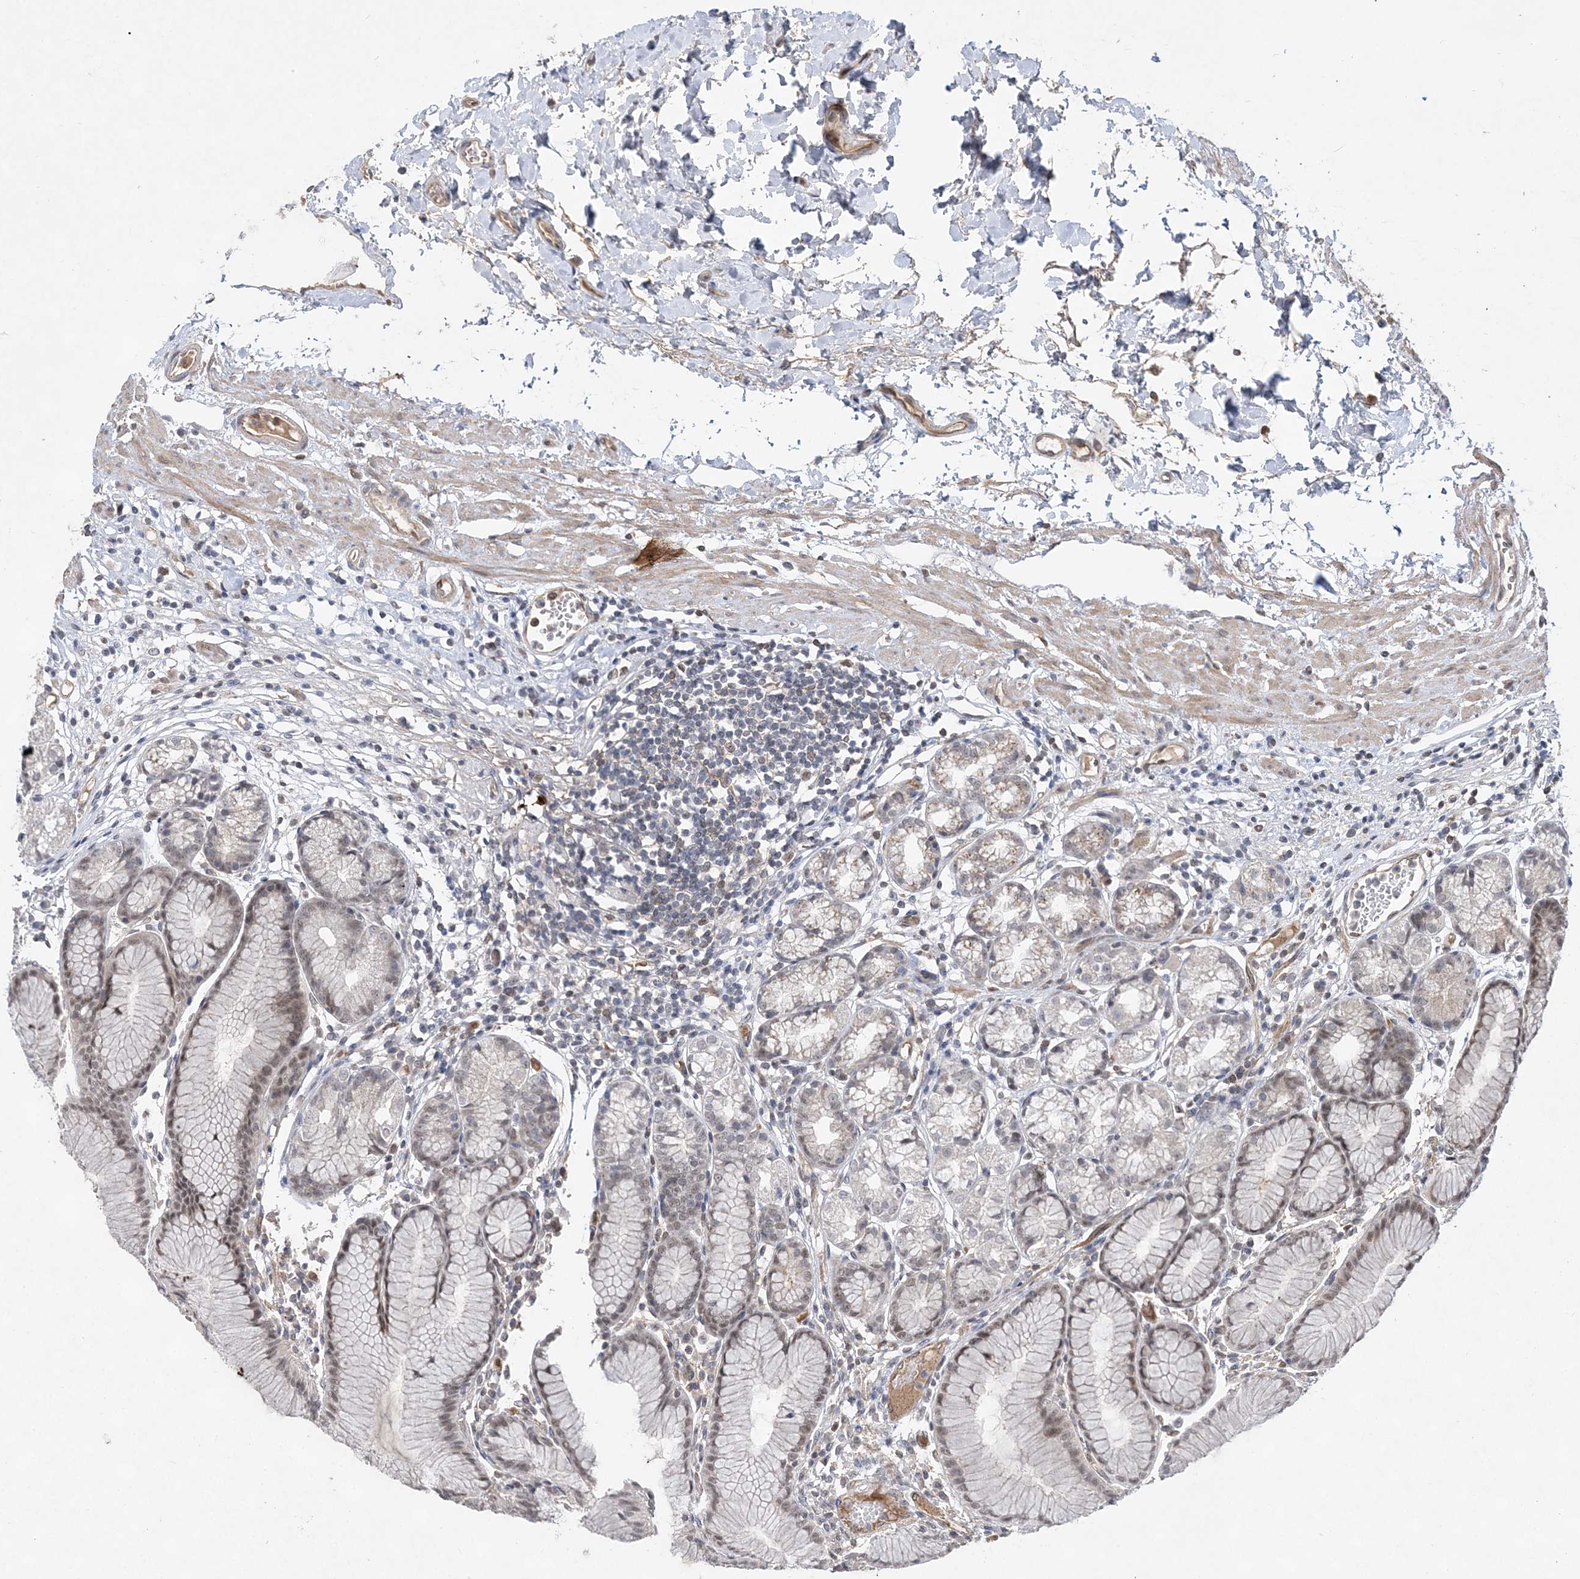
{"staining": {"intensity": "weak", "quantity": "25%-75%", "location": "nuclear"}, "tissue": "stomach", "cell_type": "Glandular cells", "image_type": "normal", "snomed": [{"axis": "morphology", "description": "Normal tissue, NOS"}, {"axis": "topography", "description": "Stomach"}], "caption": "Protein staining demonstrates weak nuclear staining in about 25%-75% of glandular cells in normal stomach. (Brightfield microscopy of DAB IHC at high magnification).", "gene": "TMEM132B", "patient": {"sex": "female", "age": 57}}